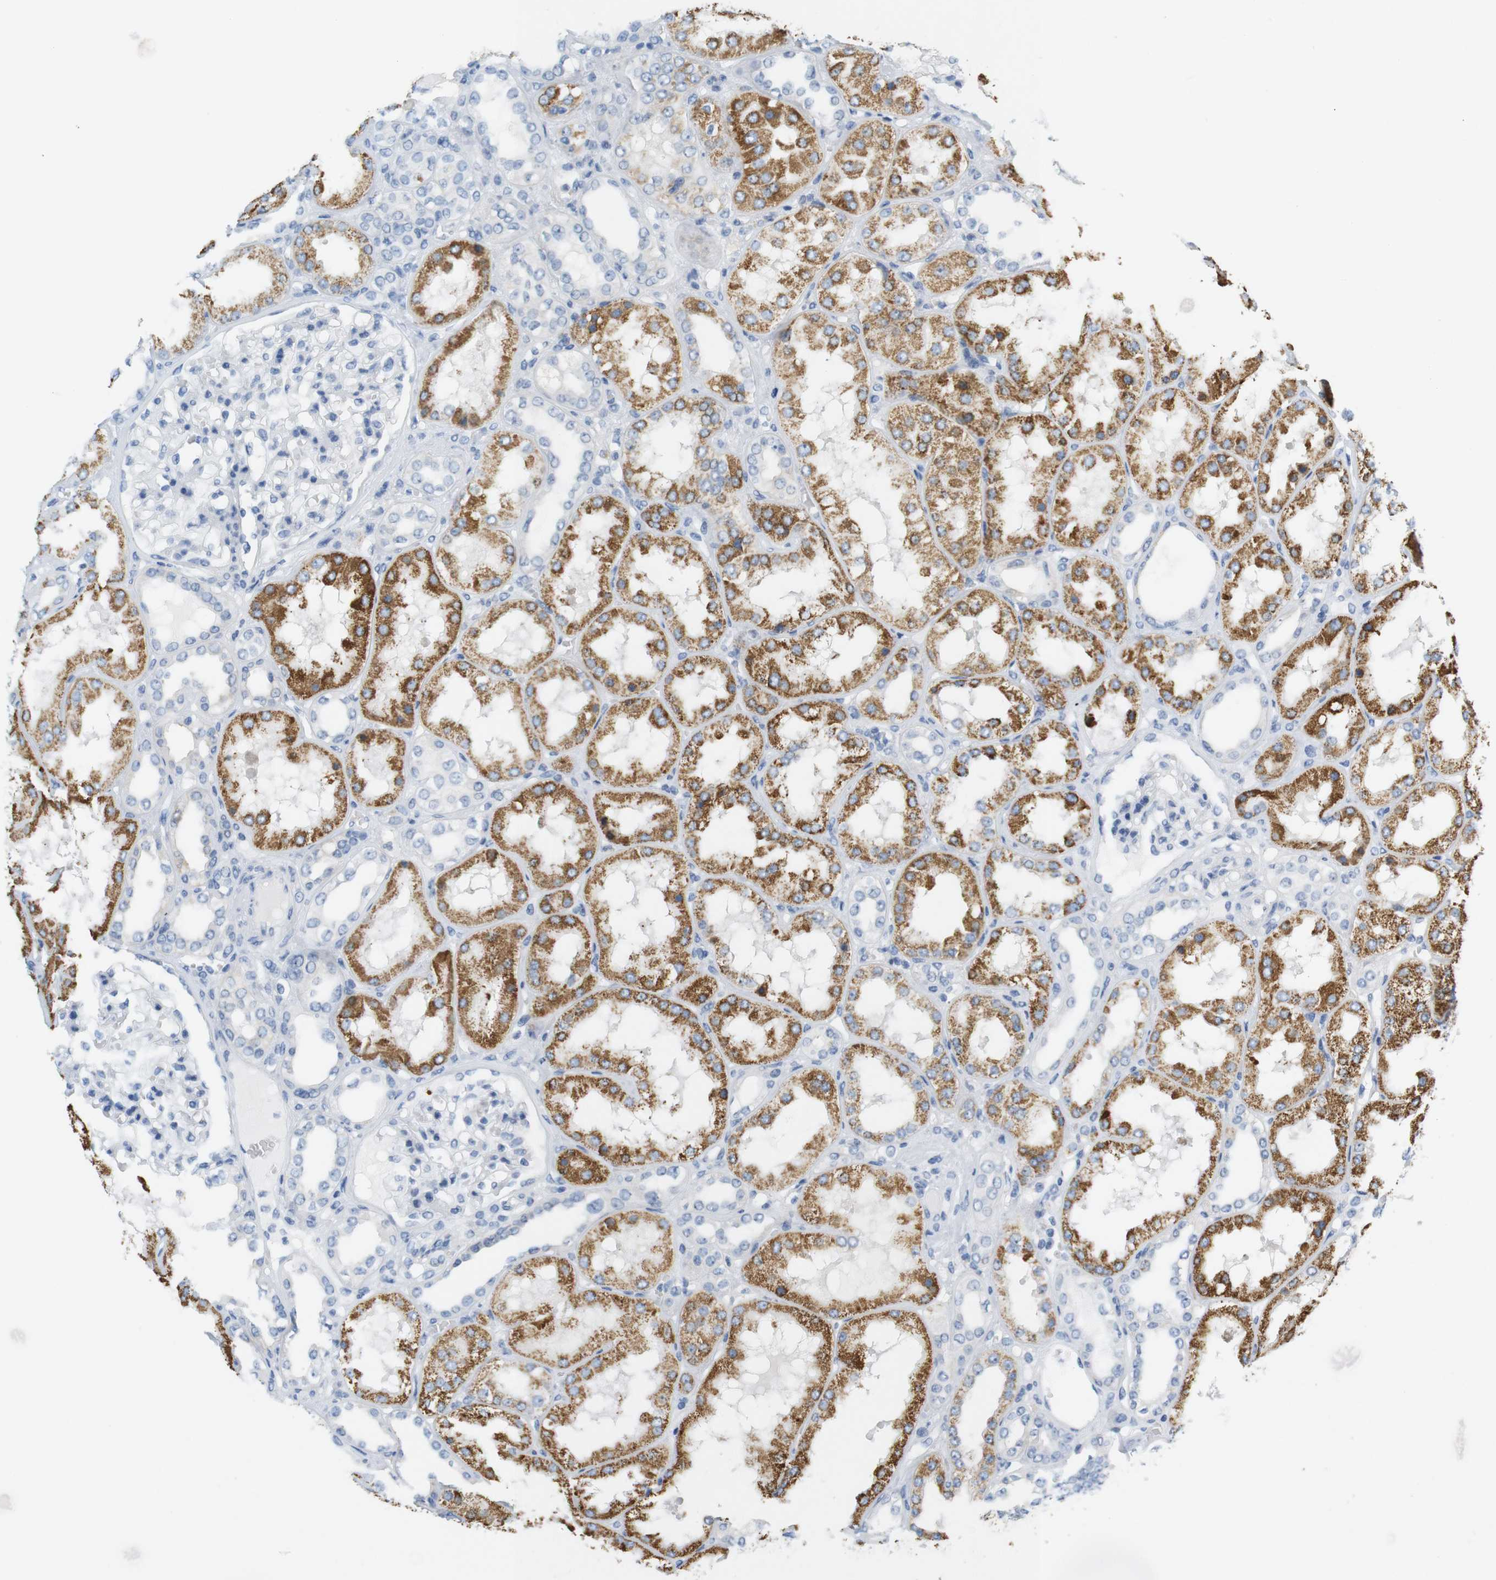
{"staining": {"intensity": "negative", "quantity": "none", "location": "none"}, "tissue": "kidney", "cell_type": "Cells in glomeruli", "image_type": "normal", "snomed": [{"axis": "morphology", "description": "Normal tissue, NOS"}, {"axis": "topography", "description": "Kidney"}], "caption": "Human kidney stained for a protein using immunohistochemistry (IHC) shows no expression in cells in glomeruli.", "gene": "LRRK2", "patient": {"sex": "female", "age": 56}}